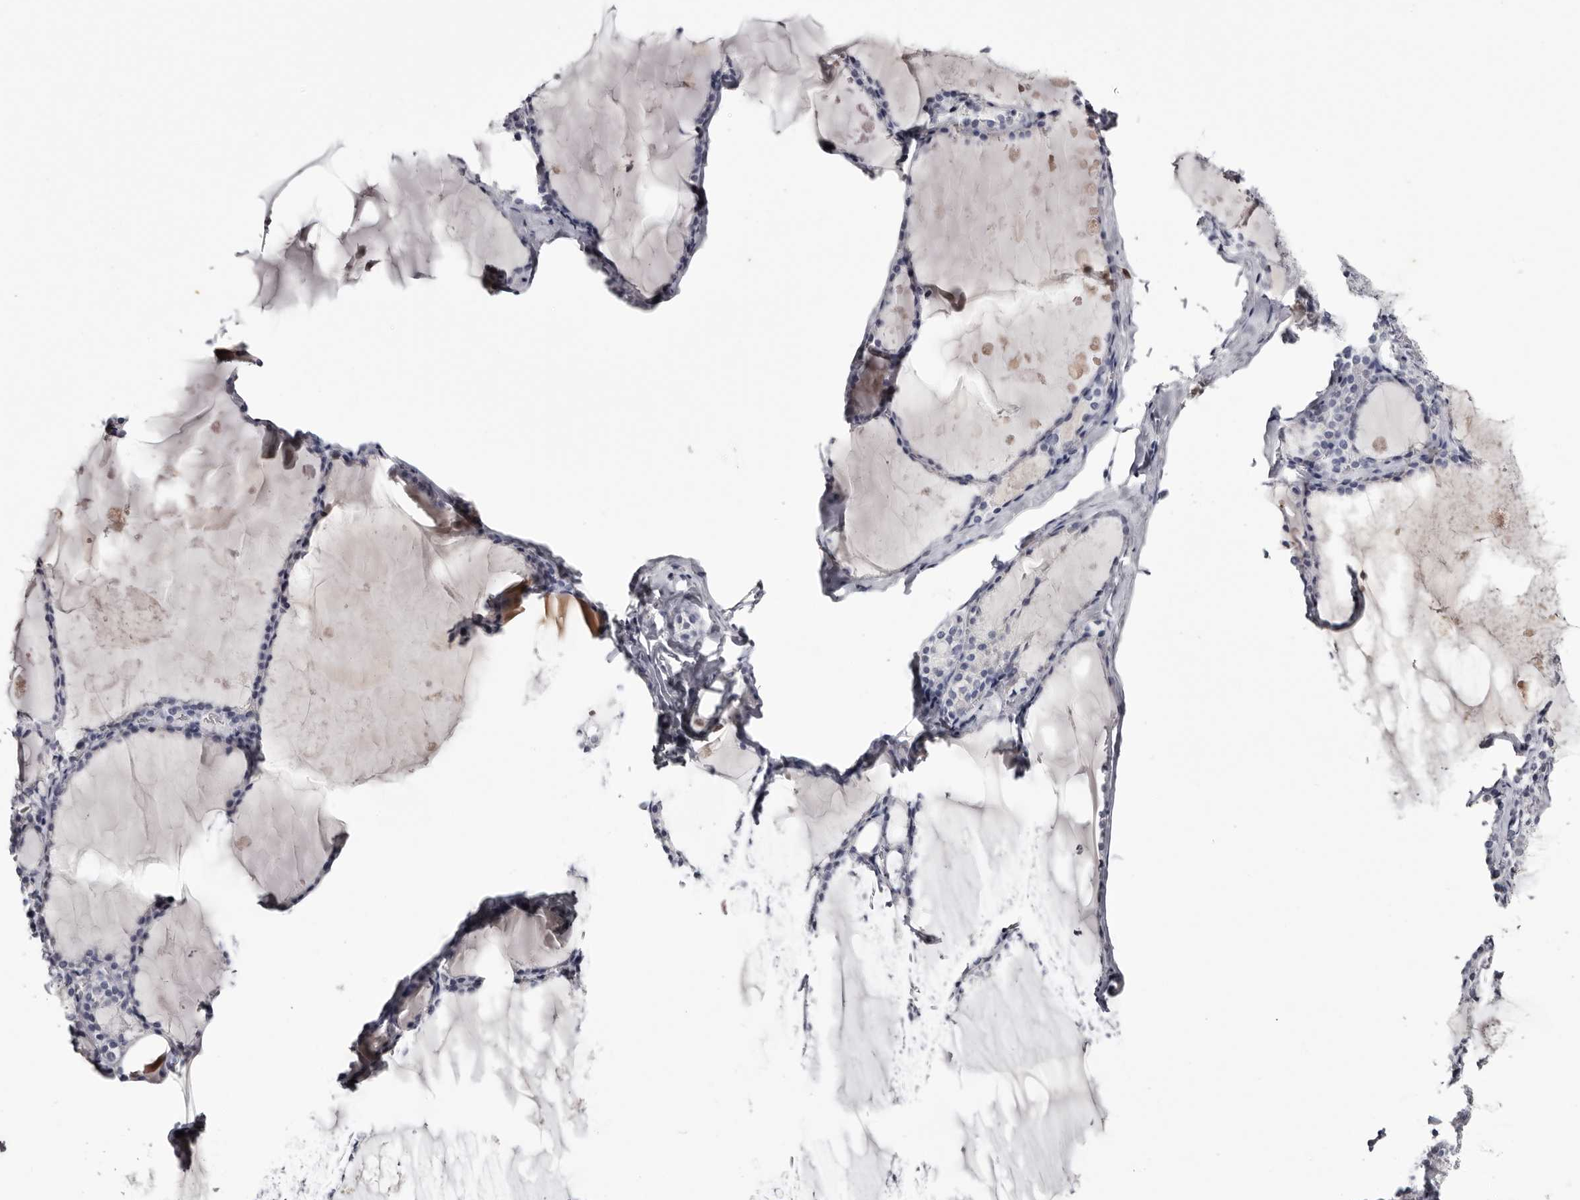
{"staining": {"intensity": "negative", "quantity": "none", "location": "none"}, "tissue": "thyroid gland", "cell_type": "Glandular cells", "image_type": "normal", "snomed": [{"axis": "morphology", "description": "Normal tissue, NOS"}, {"axis": "topography", "description": "Thyroid gland"}], "caption": "Glandular cells show no significant expression in normal thyroid gland.", "gene": "CA6", "patient": {"sex": "male", "age": 56}}